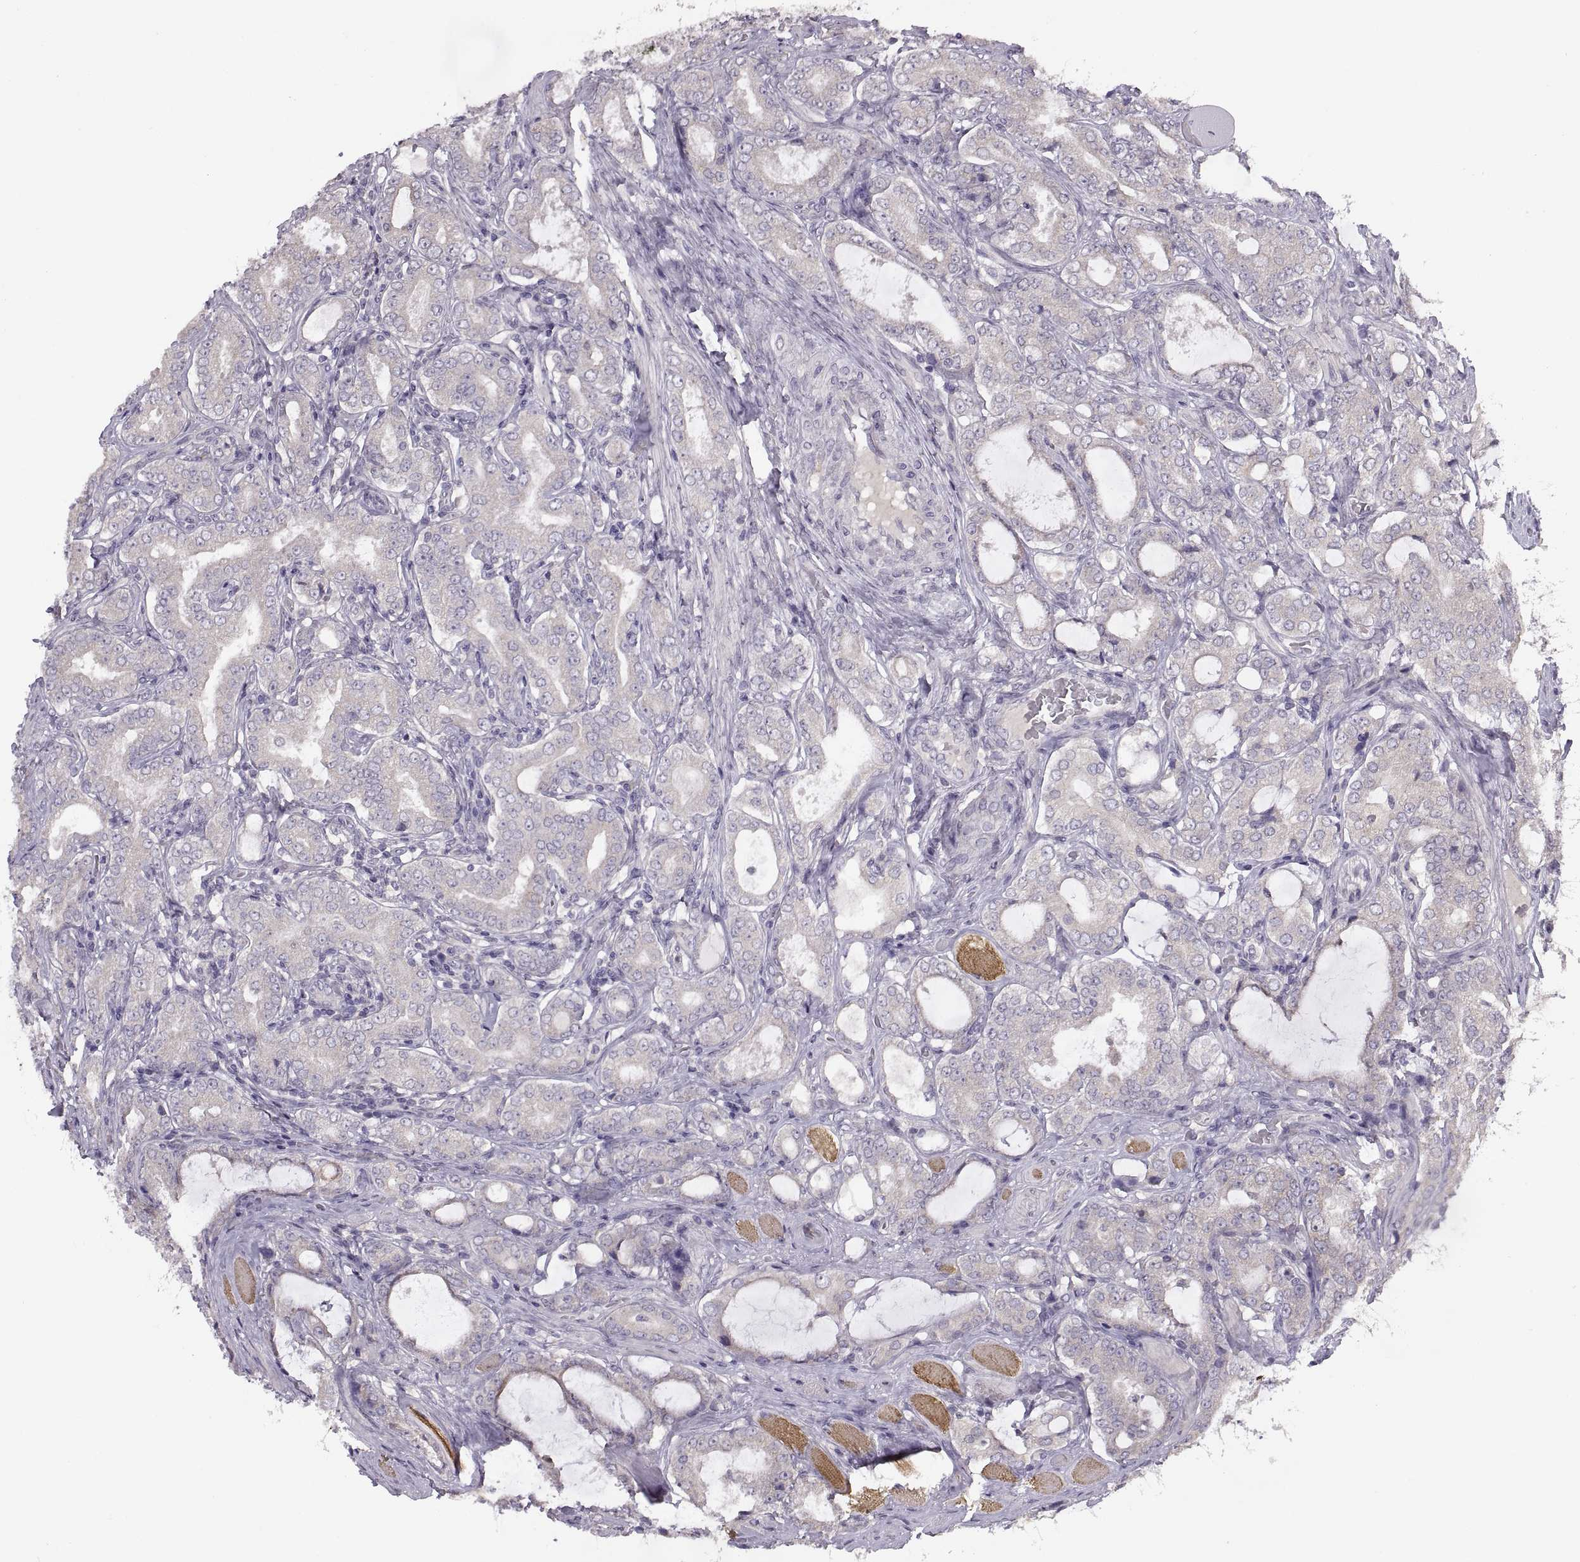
{"staining": {"intensity": "negative", "quantity": "none", "location": "none"}, "tissue": "prostate cancer", "cell_type": "Tumor cells", "image_type": "cancer", "snomed": [{"axis": "morphology", "description": "Adenocarcinoma, NOS"}, {"axis": "topography", "description": "Prostate"}], "caption": "Adenocarcinoma (prostate) was stained to show a protein in brown. There is no significant staining in tumor cells. (Immunohistochemistry, brightfield microscopy, high magnification).", "gene": "ACSBG2", "patient": {"sex": "male", "age": 64}}